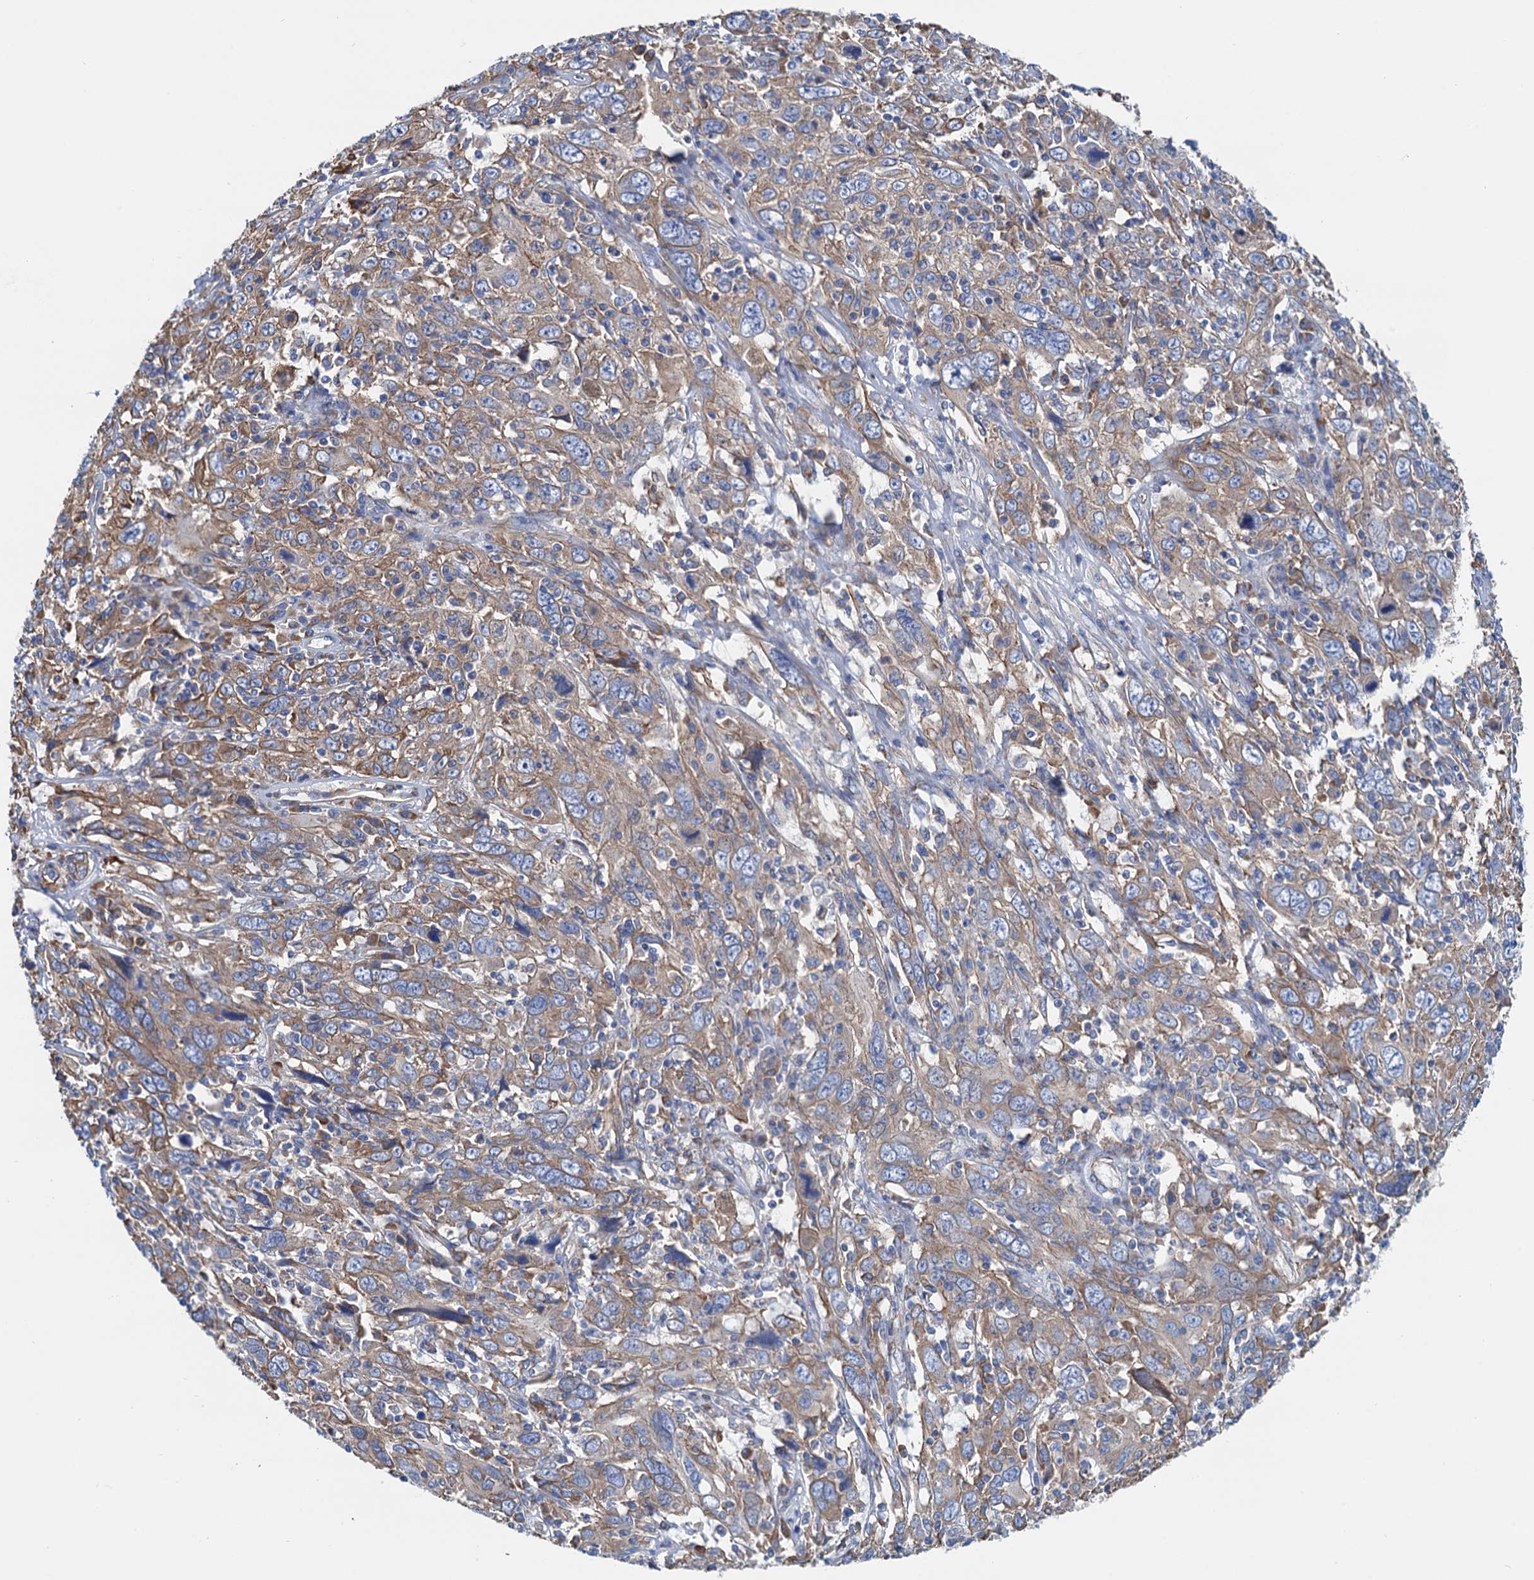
{"staining": {"intensity": "moderate", "quantity": ">75%", "location": "cytoplasmic/membranous"}, "tissue": "cervical cancer", "cell_type": "Tumor cells", "image_type": "cancer", "snomed": [{"axis": "morphology", "description": "Squamous cell carcinoma, NOS"}, {"axis": "topography", "description": "Cervix"}], "caption": "Approximately >75% of tumor cells in cervical cancer show moderate cytoplasmic/membranous protein expression as visualized by brown immunohistochemical staining.", "gene": "SLC12A7", "patient": {"sex": "female", "age": 46}}